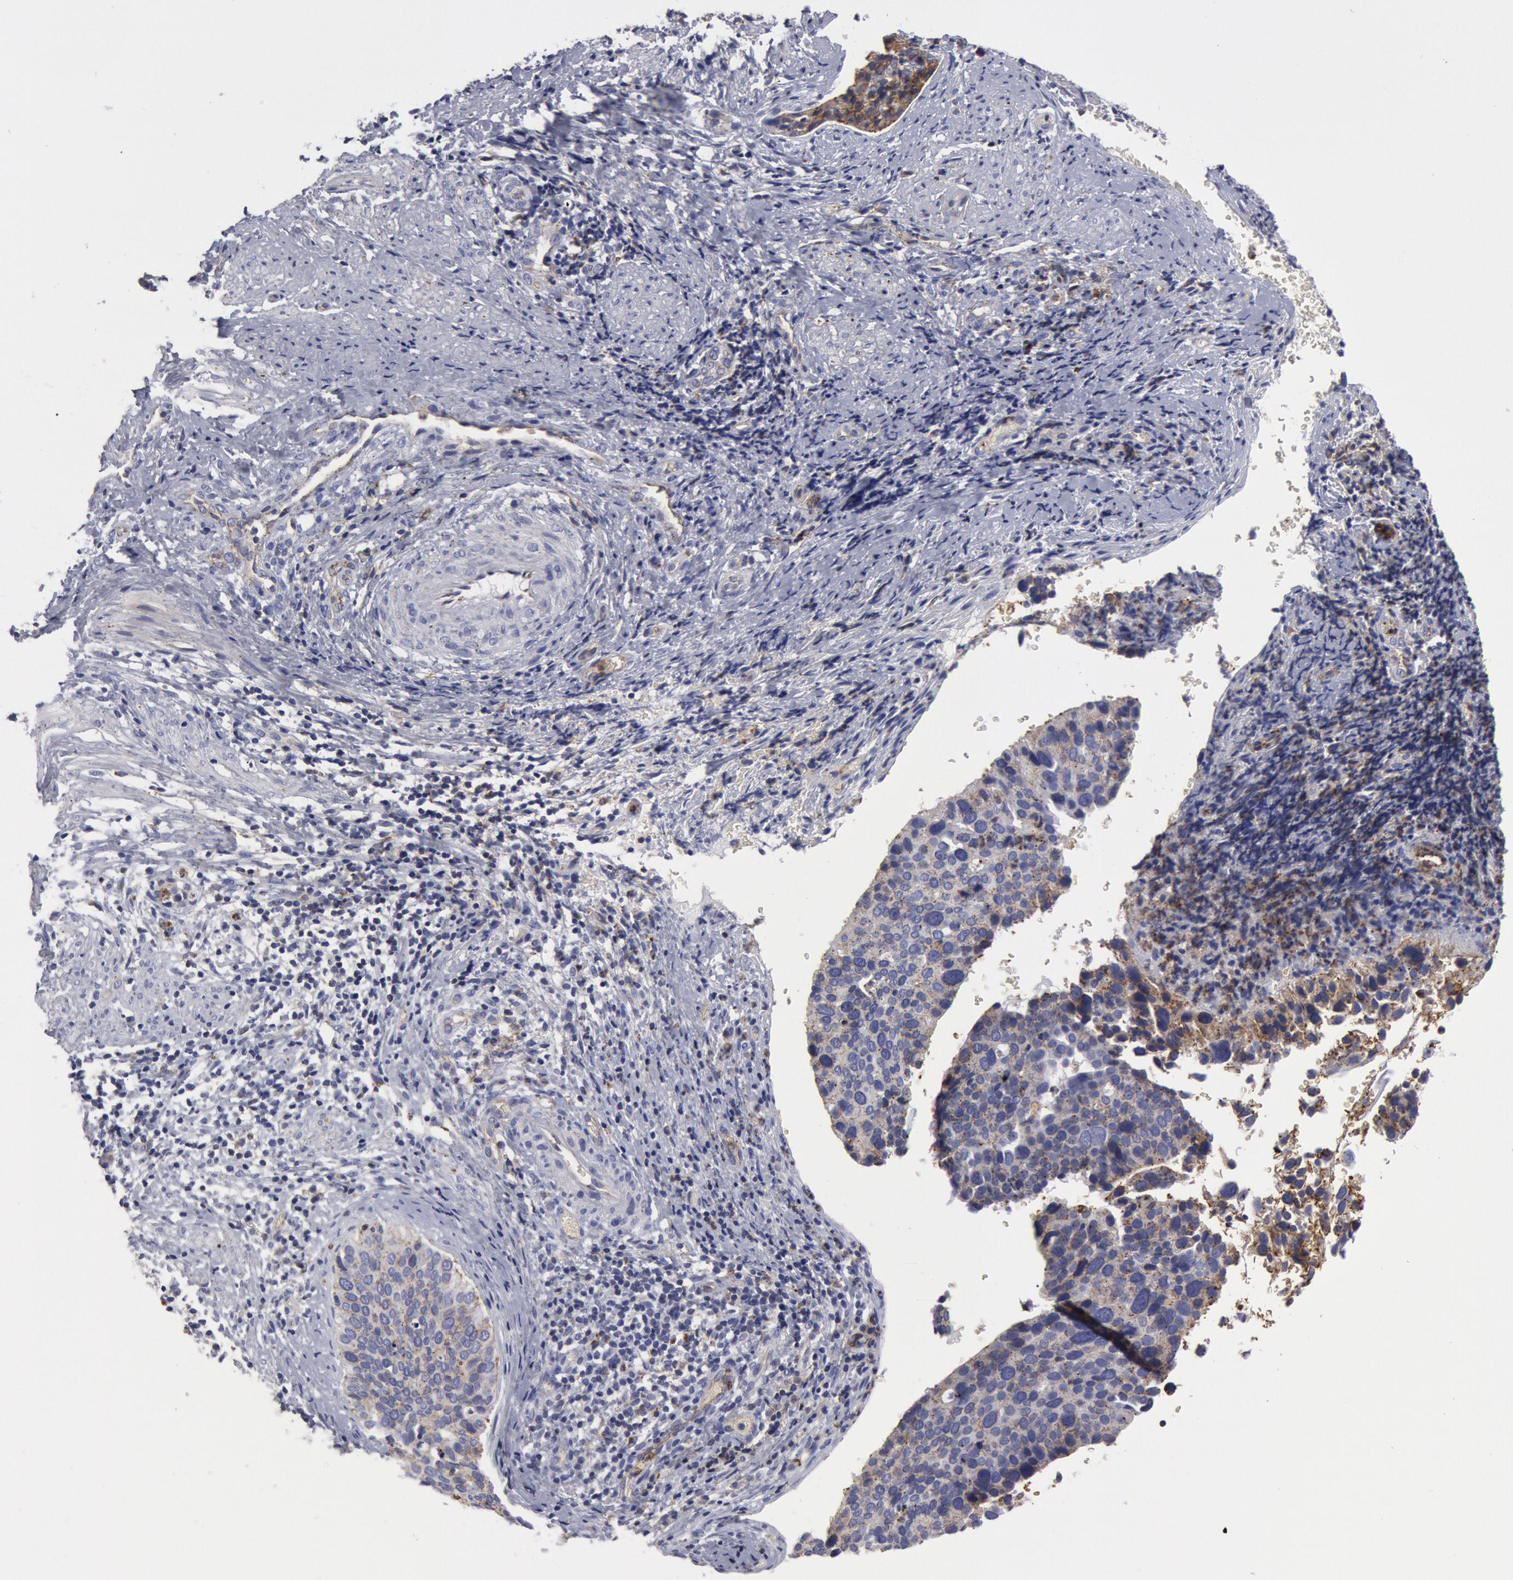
{"staining": {"intensity": "weak", "quantity": "<25%", "location": "cytoplasmic/membranous"}, "tissue": "cervical cancer", "cell_type": "Tumor cells", "image_type": "cancer", "snomed": [{"axis": "morphology", "description": "Squamous cell carcinoma, NOS"}, {"axis": "topography", "description": "Cervix"}], "caption": "There is no significant staining in tumor cells of cervical squamous cell carcinoma.", "gene": "FLOT1", "patient": {"sex": "female", "age": 31}}